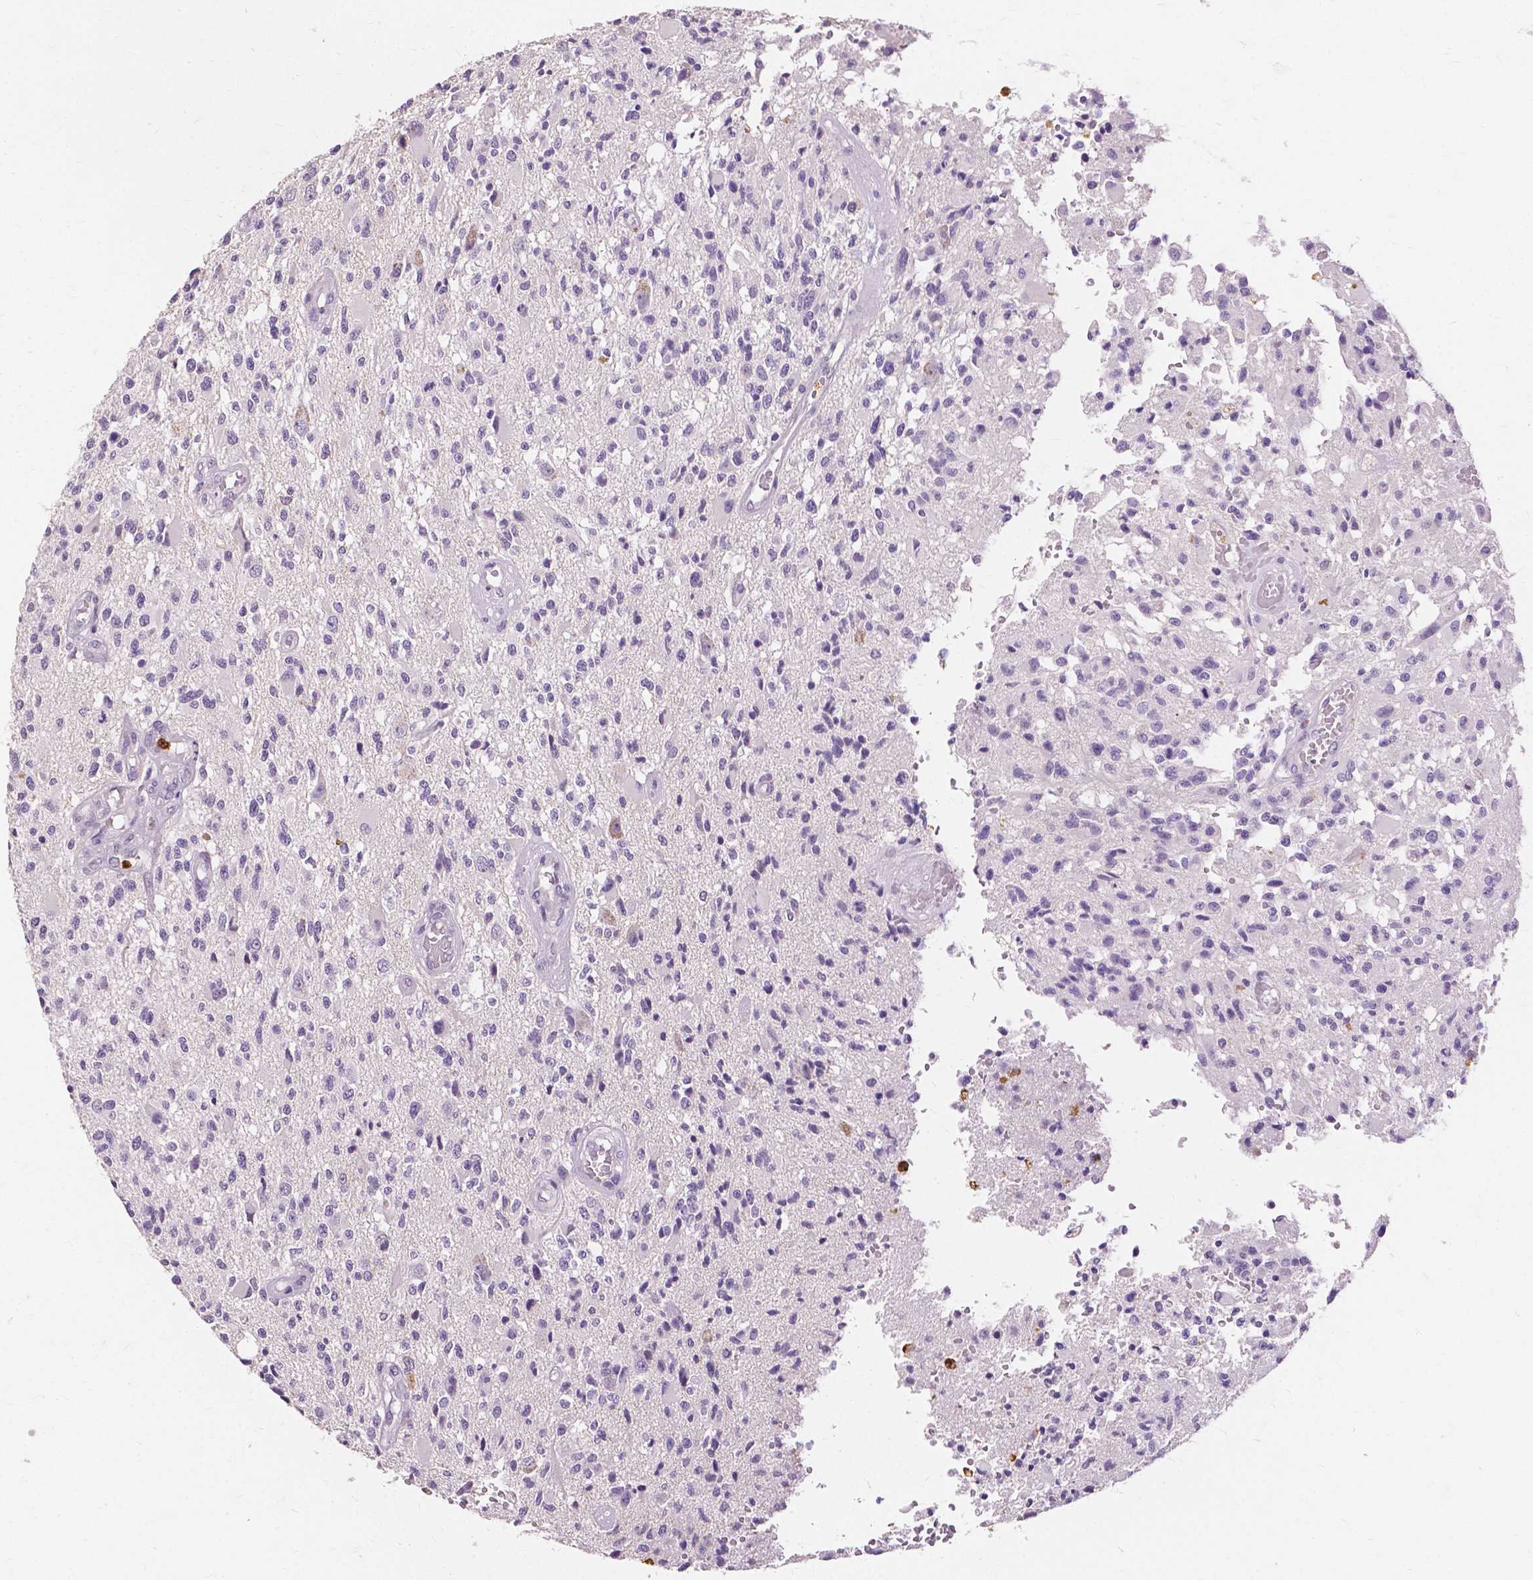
{"staining": {"intensity": "negative", "quantity": "none", "location": "none"}, "tissue": "glioma", "cell_type": "Tumor cells", "image_type": "cancer", "snomed": [{"axis": "morphology", "description": "Glioma, malignant, High grade"}, {"axis": "topography", "description": "Brain"}], "caption": "An immunohistochemistry (IHC) histopathology image of glioma is shown. There is no staining in tumor cells of glioma. (Immunohistochemistry, brightfield microscopy, high magnification).", "gene": "CXCR2", "patient": {"sex": "female", "age": 63}}